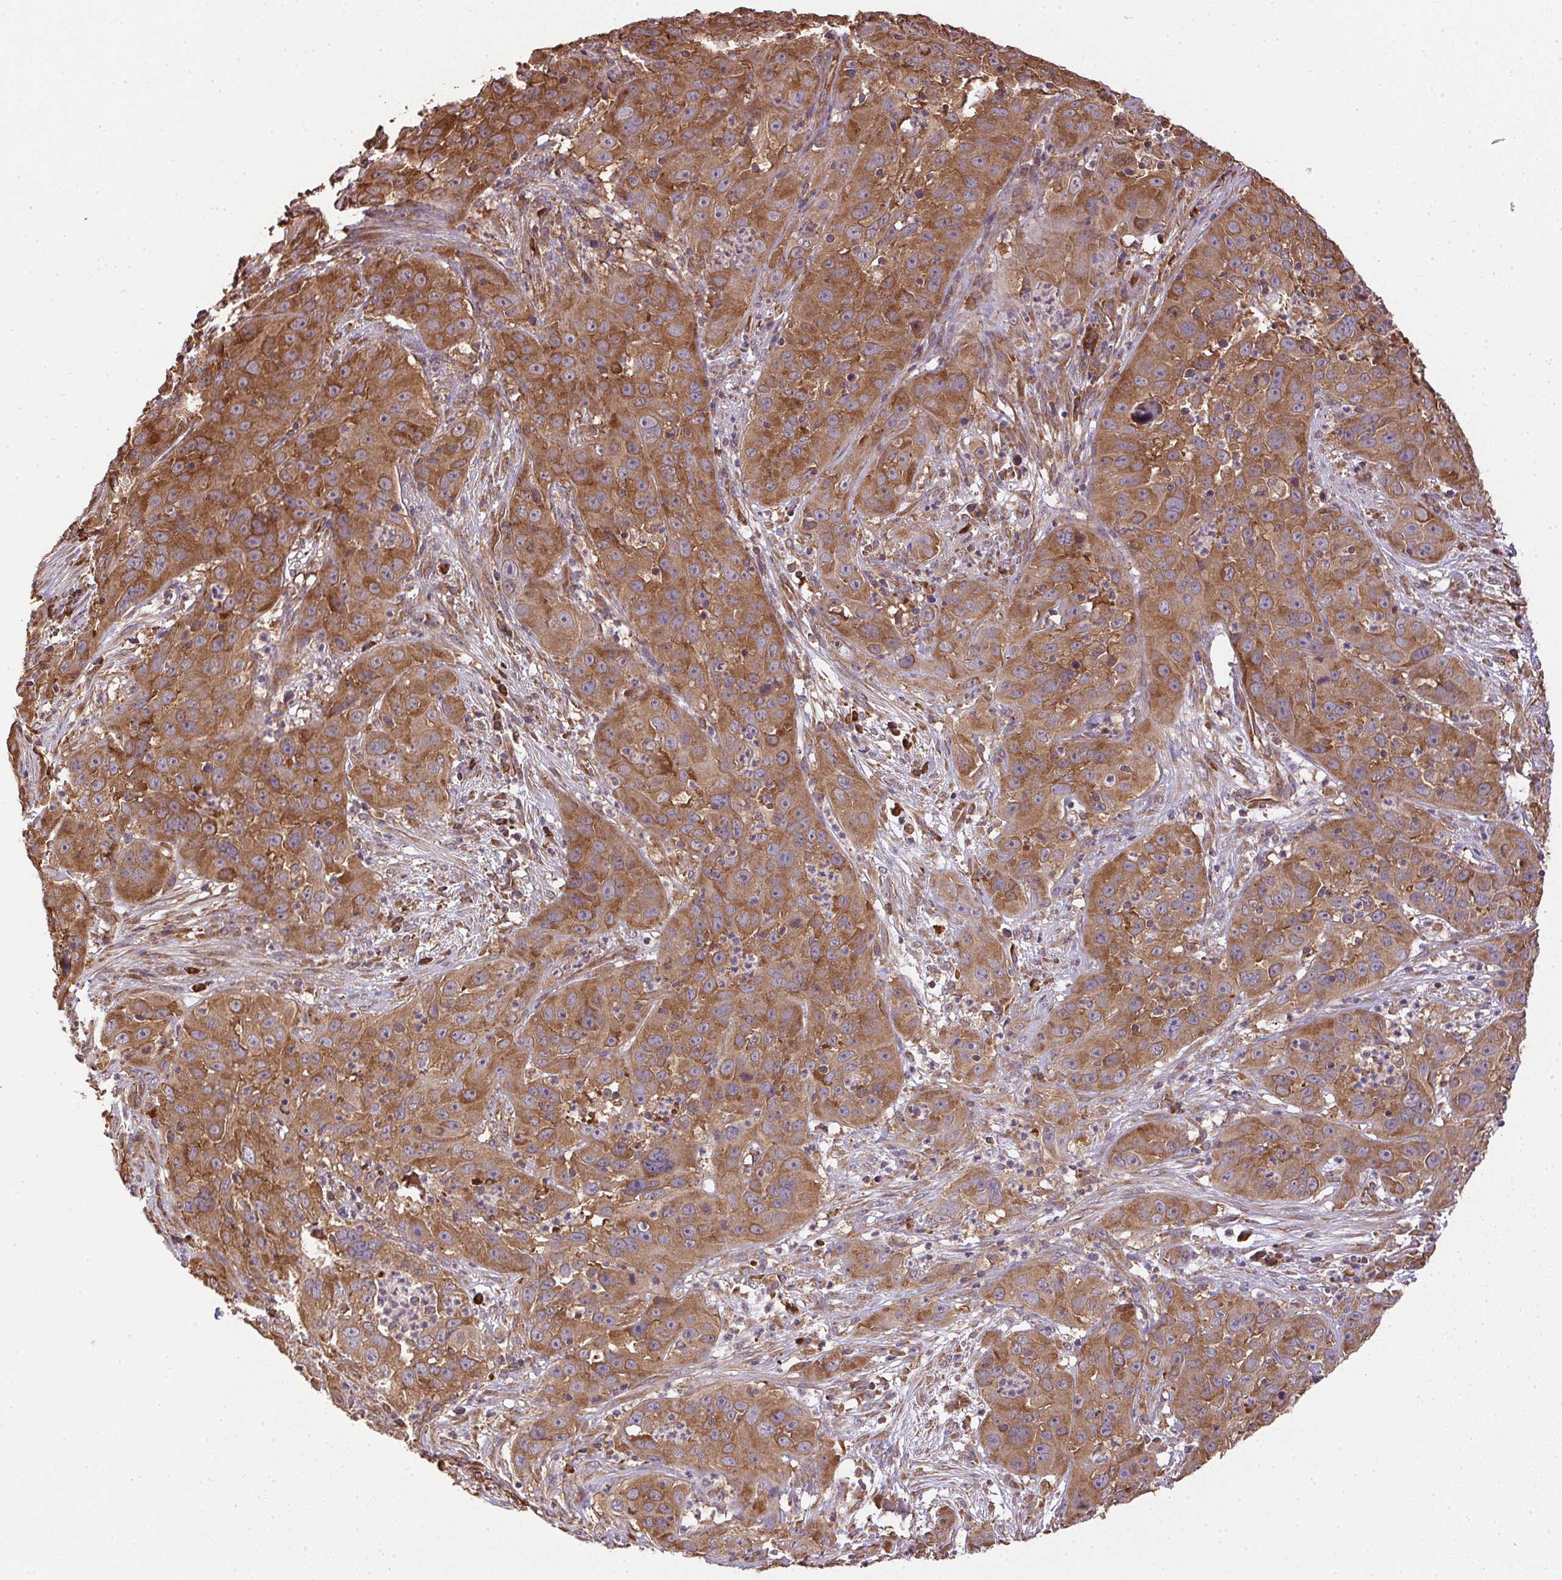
{"staining": {"intensity": "strong", "quantity": ">75%", "location": "cytoplasmic/membranous"}, "tissue": "cervical cancer", "cell_type": "Tumor cells", "image_type": "cancer", "snomed": [{"axis": "morphology", "description": "Squamous cell carcinoma, NOS"}, {"axis": "topography", "description": "Cervix"}], "caption": "Immunohistochemical staining of cervical cancer (squamous cell carcinoma) reveals high levels of strong cytoplasmic/membranous expression in approximately >75% of tumor cells.", "gene": "EIF2S1", "patient": {"sex": "female", "age": 32}}